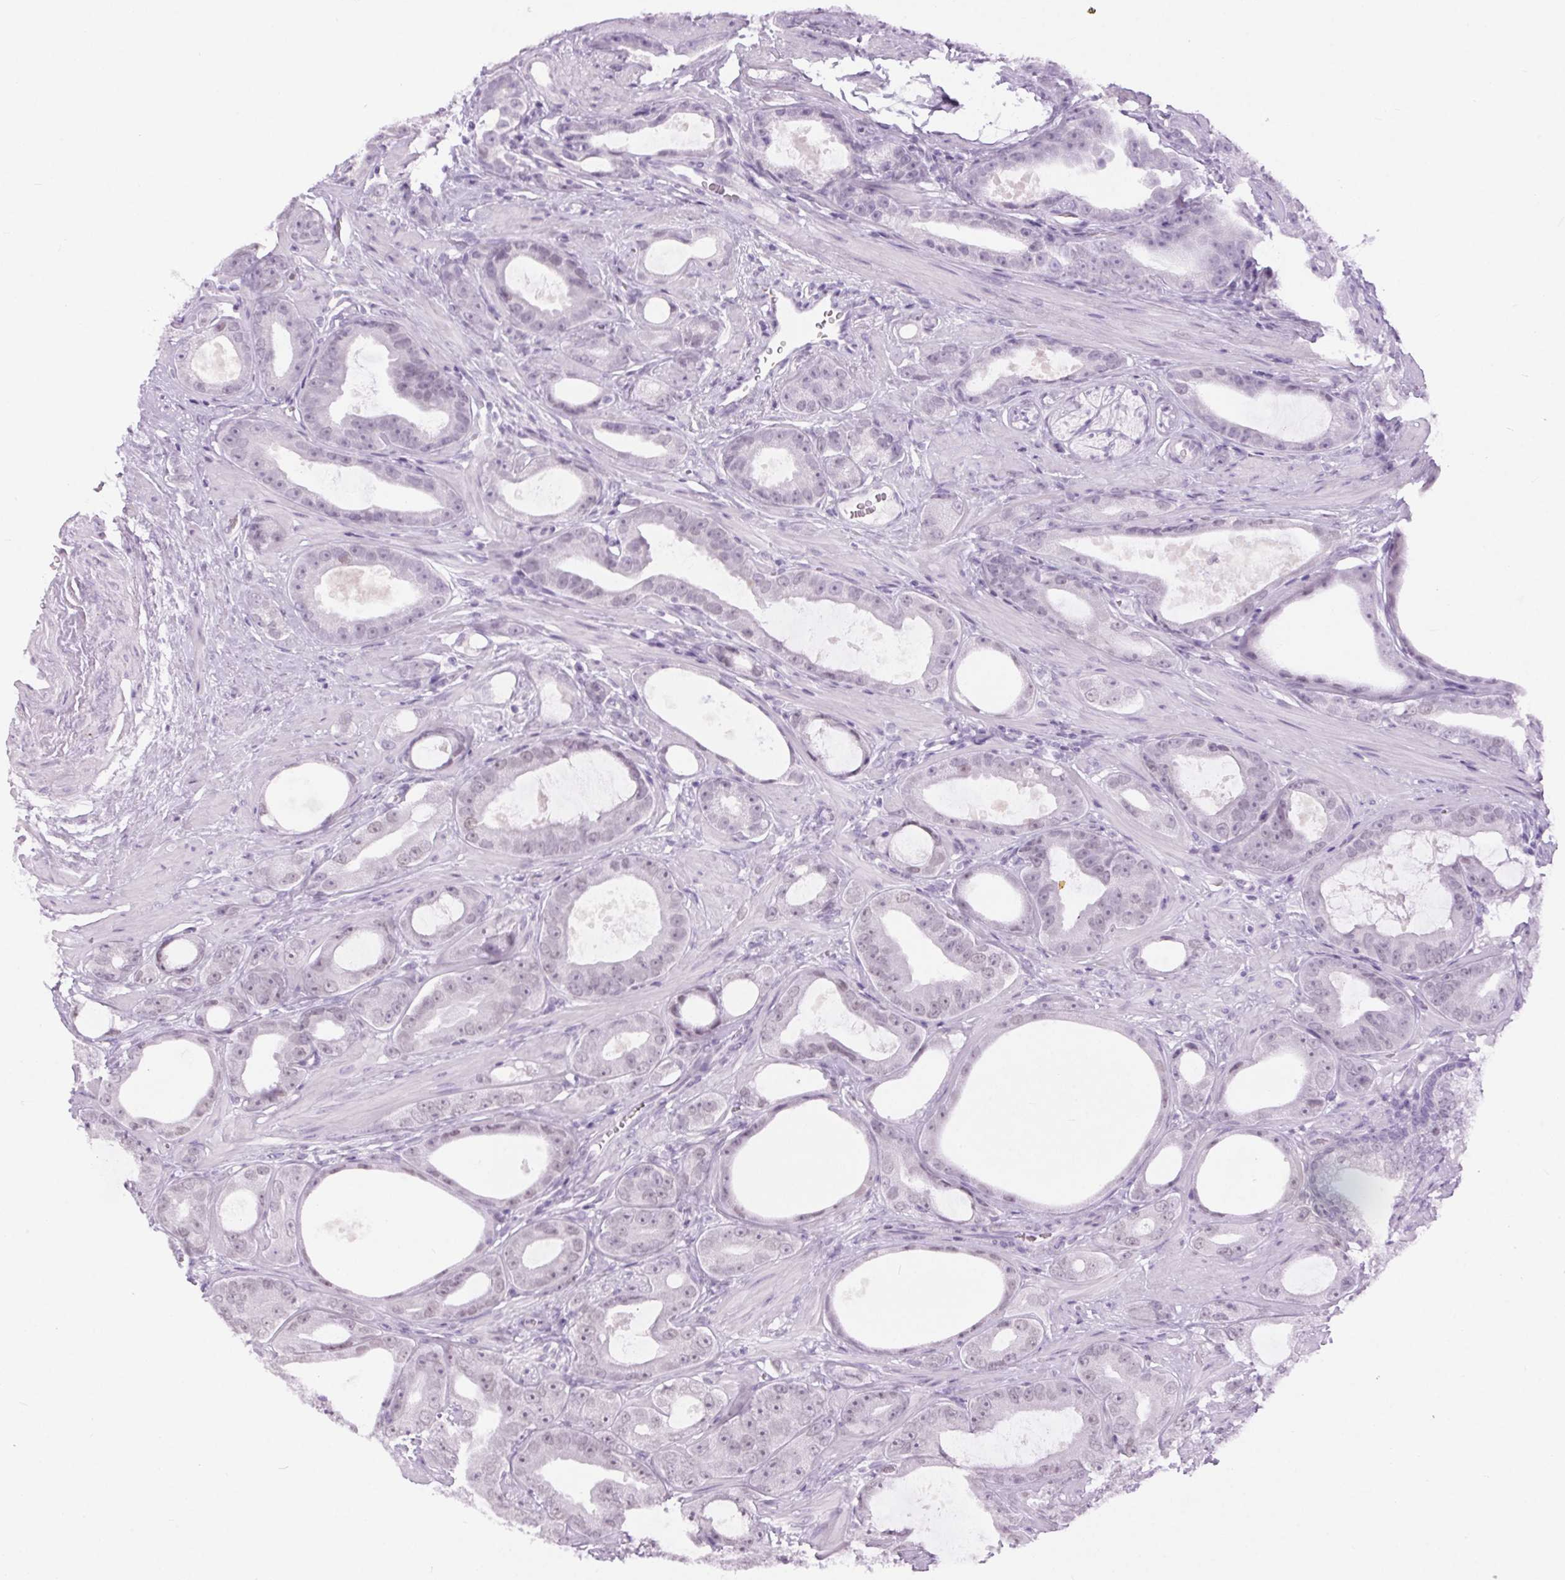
{"staining": {"intensity": "negative", "quantity": "none", "location": "none"}, "tissue": "prostate cancer", "cell_type": "Tumor cells", "image_type": "cancer", "snomed": [{"axis": "morphology", "description": "Adenocarcinoma, High grade"}, {"axis": "topography", "description": "Prostate"}], "caption": "Prostate cancer stained for a protein using immunohistochemistry shows no positivity tumor cells.", "gene": "BEND2", "patient": {"sex": "male", "age": 65}}